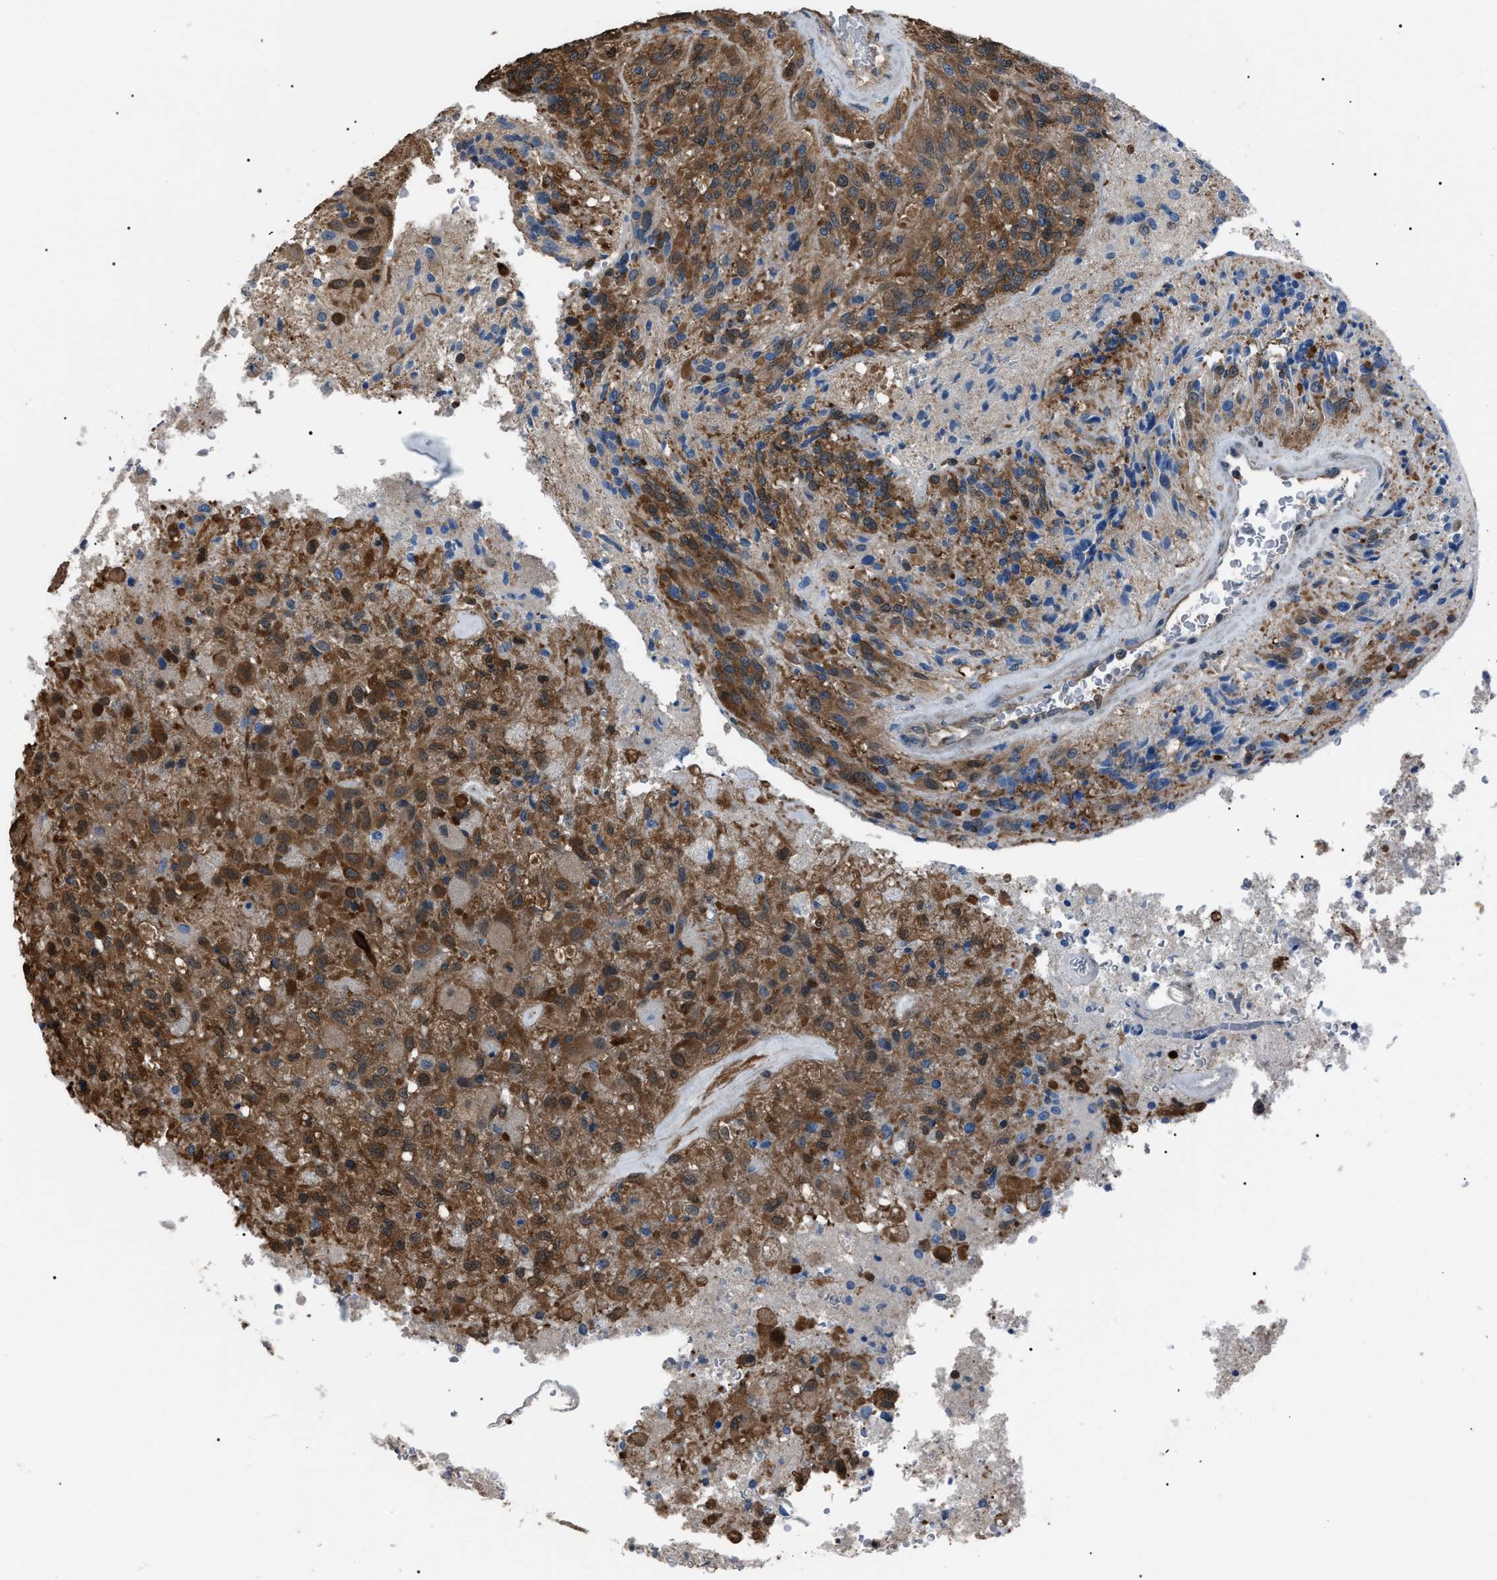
{"staining": {"intensity": "moderate", "quantity": ">75%", "location": "cytoplasmic/membranous"}, "tissue": "glioma", "cell_type": "Tumor cells", "image_type": "cancer", "snomed": [{"axis": "morphology", "description": "Normal tissue, NOS"}, {"axis": "morphology", "description": "Glioma, malignant, High grade"}, {"axis": "topography", "description": "Cerebral cortex"}], "caption": "Immunohistochemistry (IHC) histopathology image of glioma stained for a protein (brown), which displays medium levels of moderate cytoplasmic/membranous staining in about >75% of tumor cells.", "gene": "PDCD5", "patient": {"sex": "male", "age": 77}}